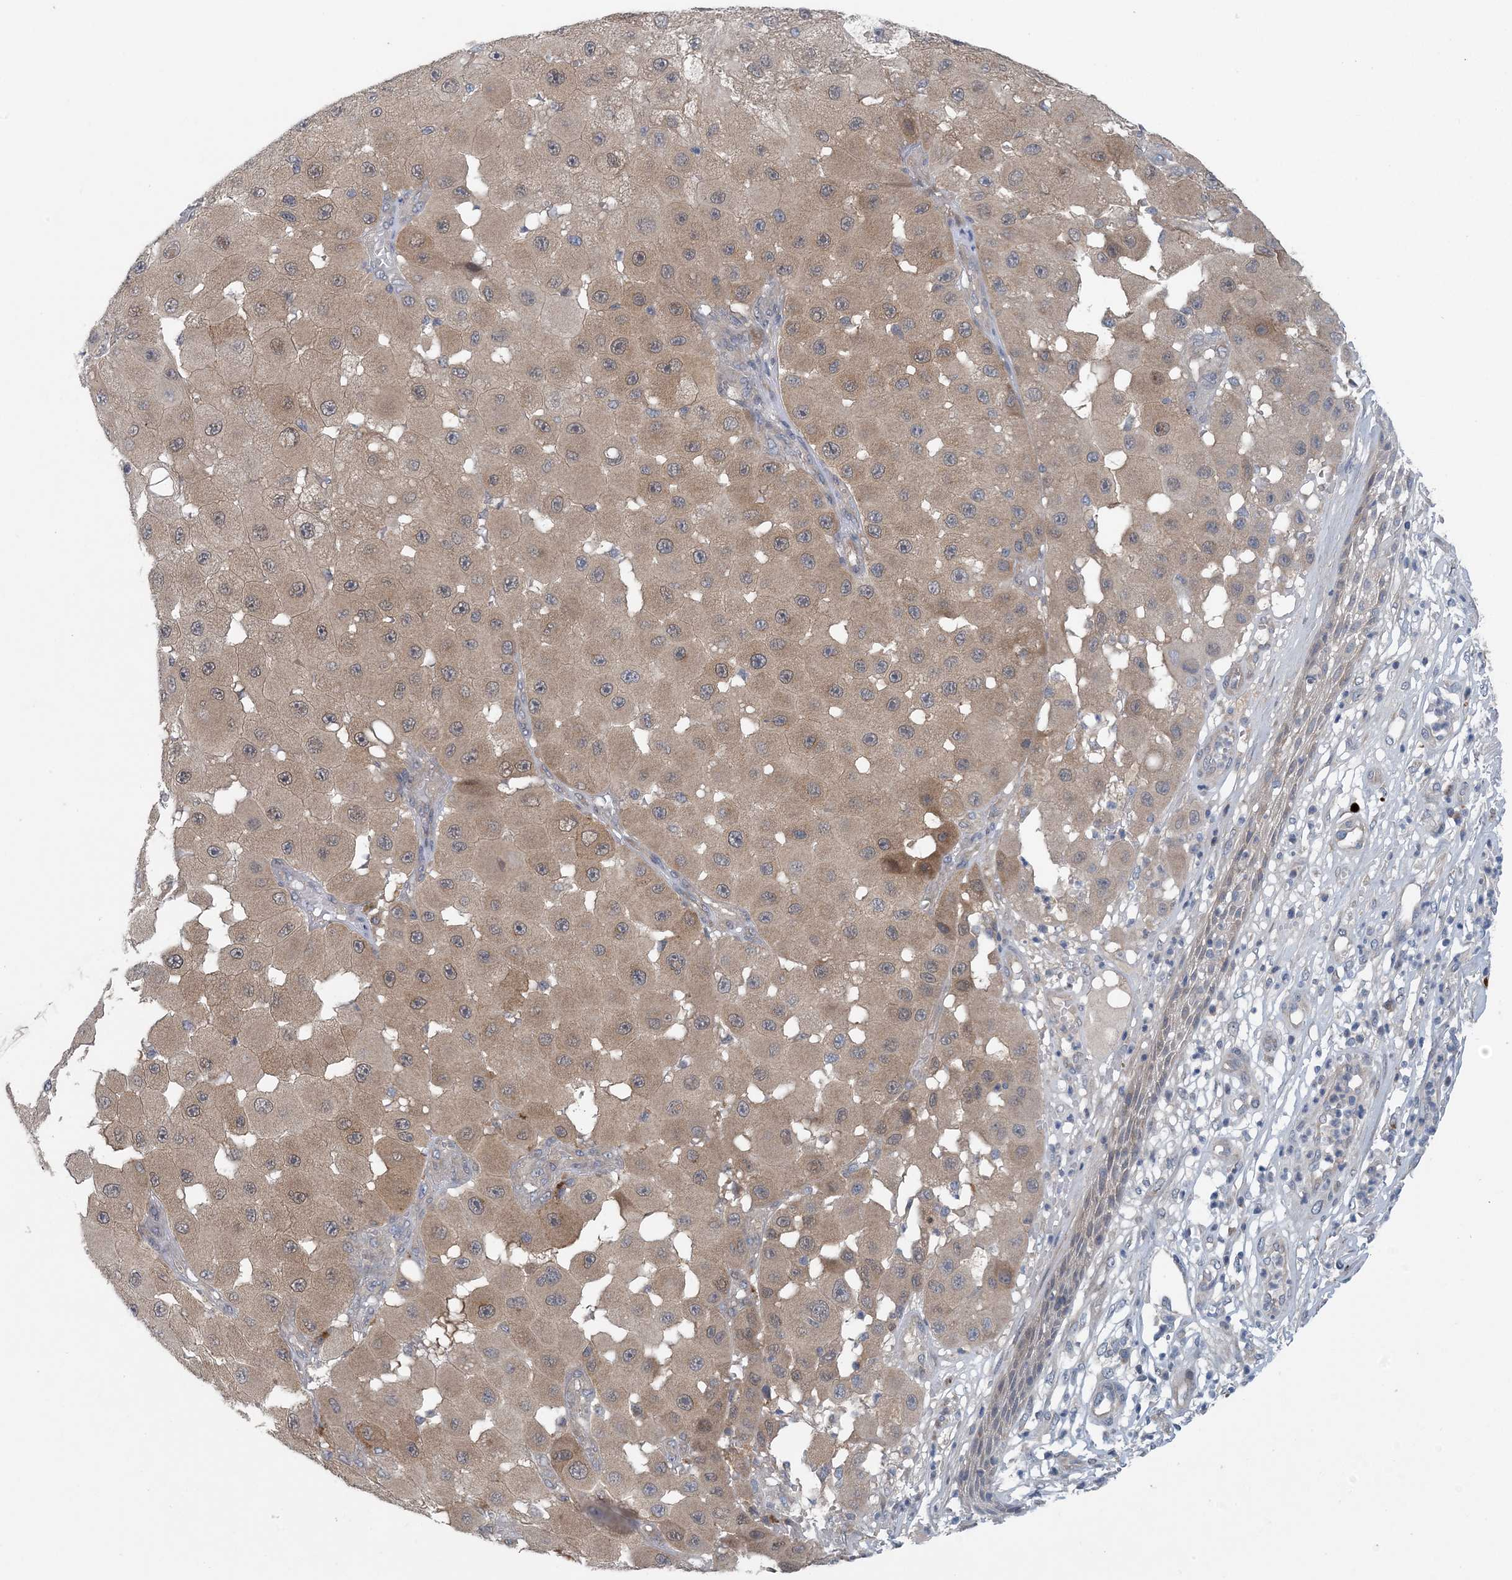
{"staining": {"intensity": "weak", "quantity": "25%-75%", "location": "cytoplasmic/membranous,nuclear"}, "tissue": "melanoma", "cell_type": "Tumor cells", "image_type": "cancer", "snomed": [{"axis": "morphology", "description": "Malignant melanoma, NOS"}, {"axis": "topography", "description": "Skin"}], "caption": "High-power microscopy captured an immunohistochemistry (IHC) histopathology image of malignant melanoma, revealing weak cytoplasmic/membranous and nuclear positivity in about 25%-75% of tumor cells. The staining was performed using DAB to visualize the protein expression in brown, while the nuclei were stained in blue with hematoxylin (Magnification: 20x).", "gene": "HIKESHI", "patient": {"sex": "female", "age": 81}}